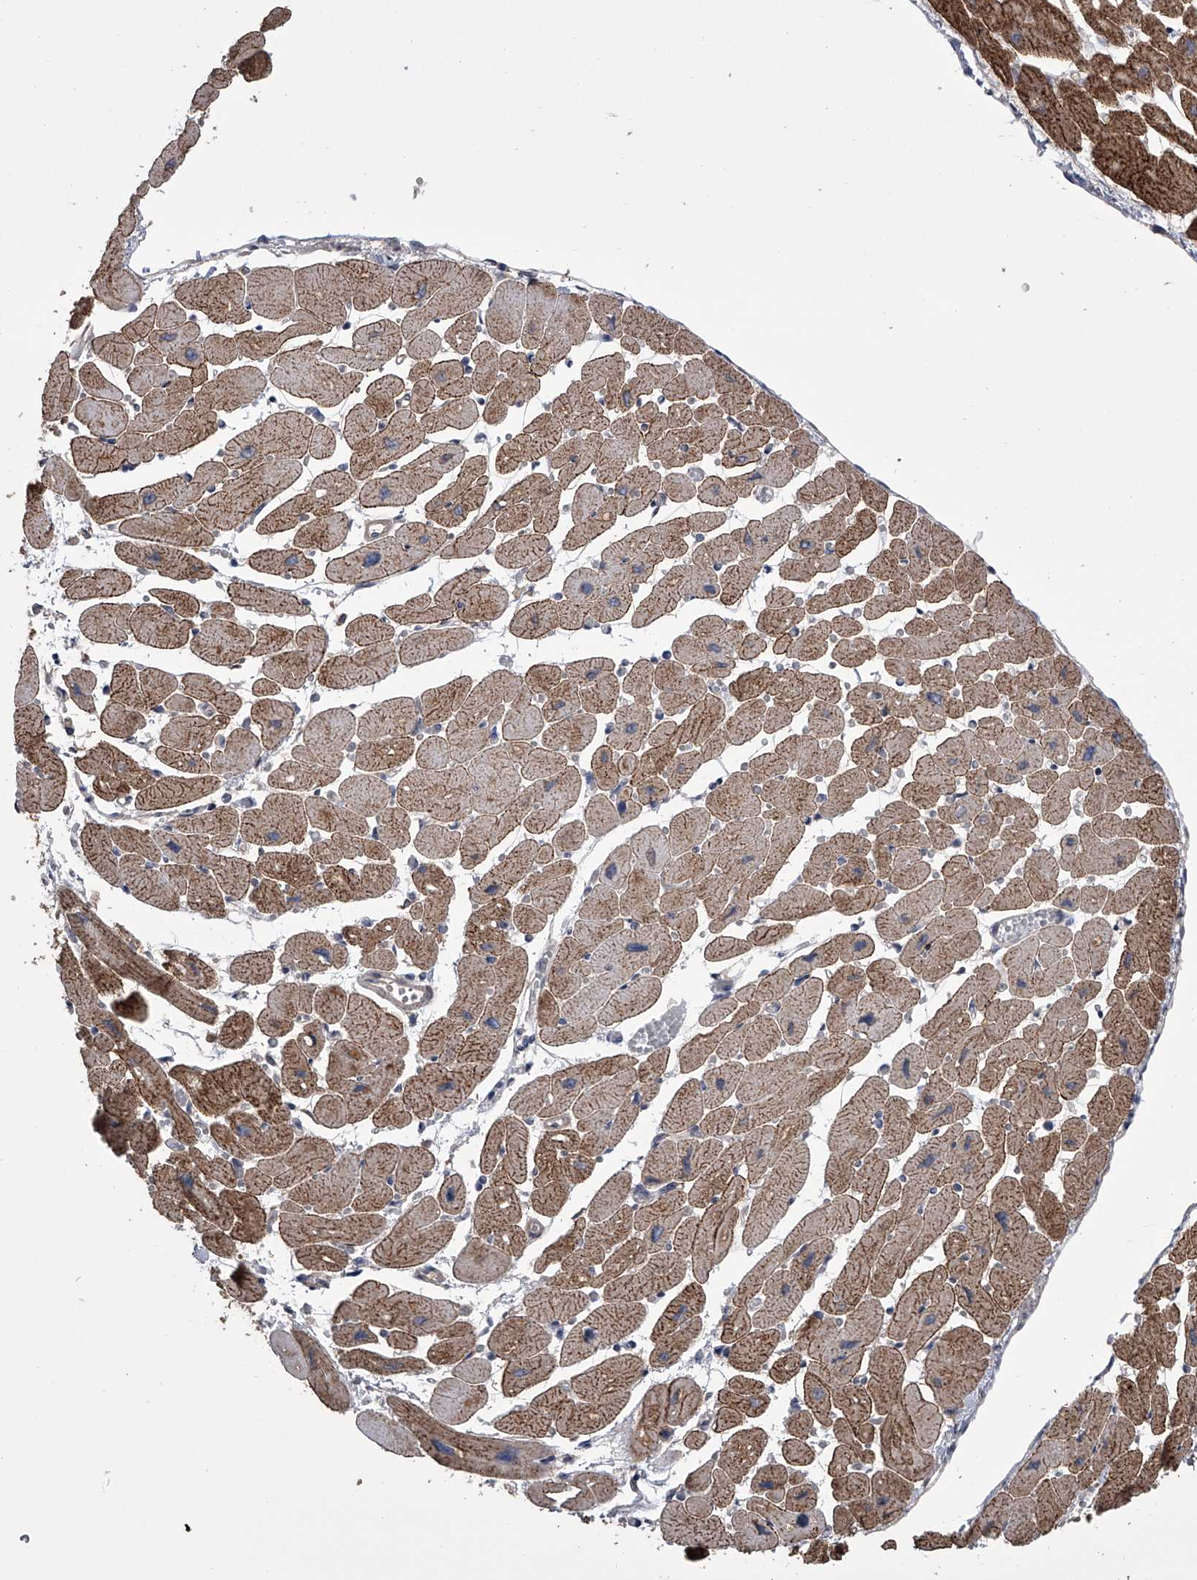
{"staining": {"intensity": "strong", "quantity": ">75%", "location": "cytoplasmic/membranous"}, "tissue": "heart muscle", "cell_type": "Cardiomyocytes", "image_type": "normal", "snomed": [{"axis": "morphology", "description": "Normal tissue, NOS"}, {"axis": "topography", "description": "Heart"}], "caption": "This histopathology image shows immunohistochemistry (IHC) staining of benign heart muscle, with high strong cytoplasmic/membranous expression in approximately >75% of cardiomyocytes.", "gene": "ZNF343", "patient": {"sex": "female", "age": 54}}